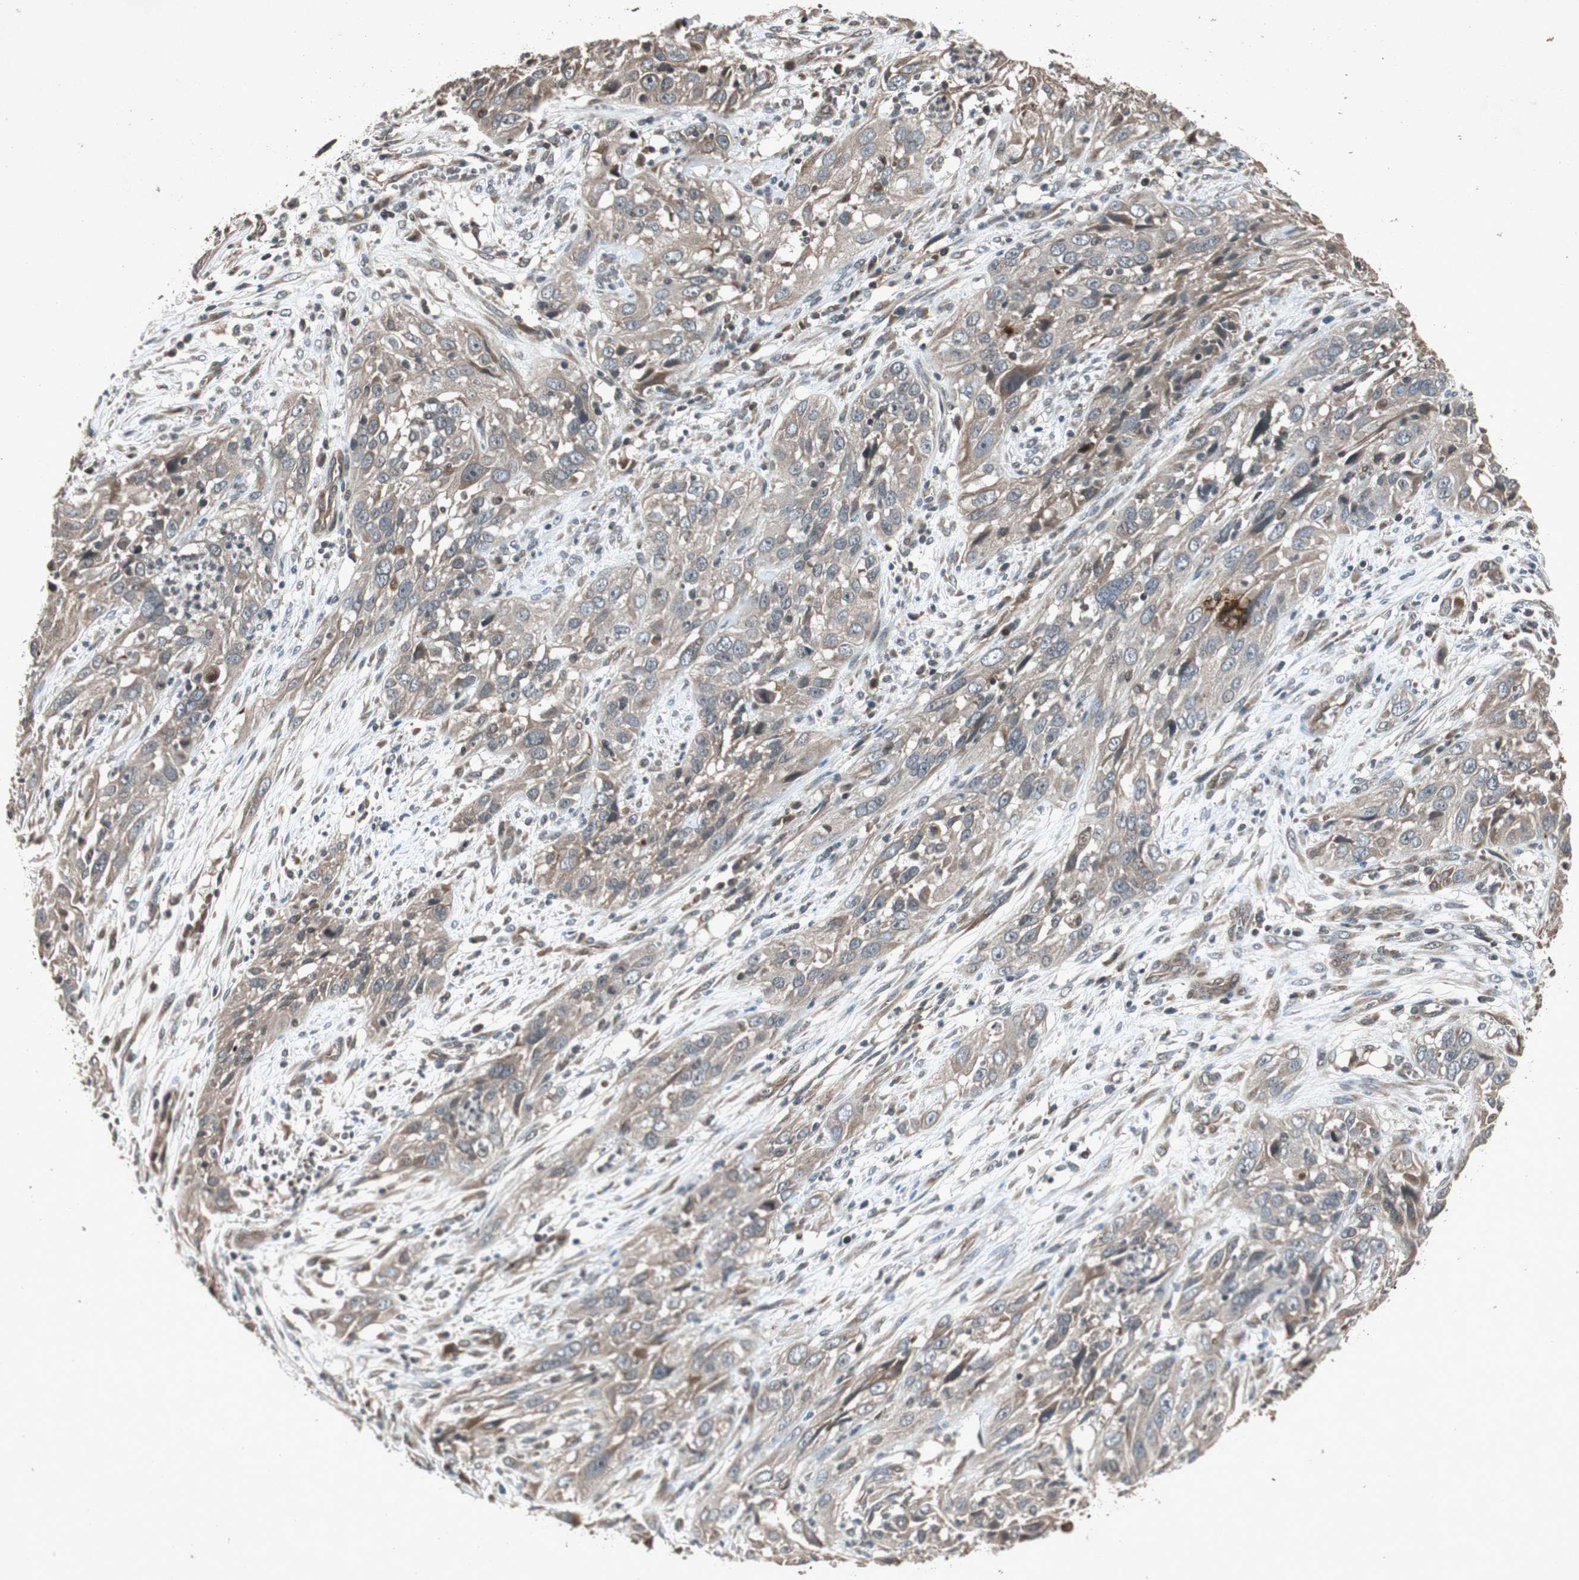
{"staining": {"intensity": "weak", "quantity": "25%-75%", "location": "cytoplasmic/membranous"}, "tissue": "cervical cancer", "cell_type": "Tumor cells", "image_type": "cancer", "snomed": [{"axis": "morphology", "description": "Squamous cell carcinoma, NOS"}, {"axis": "topography", "description": "Cervix"}], "caption": "Tumor cells show weak cytoplasmic/membranous staining in approximately 25%-75% of cells in cervical cancer.", "gene": "SLIT2", "patient": {"sex": "female", "age": 32}}